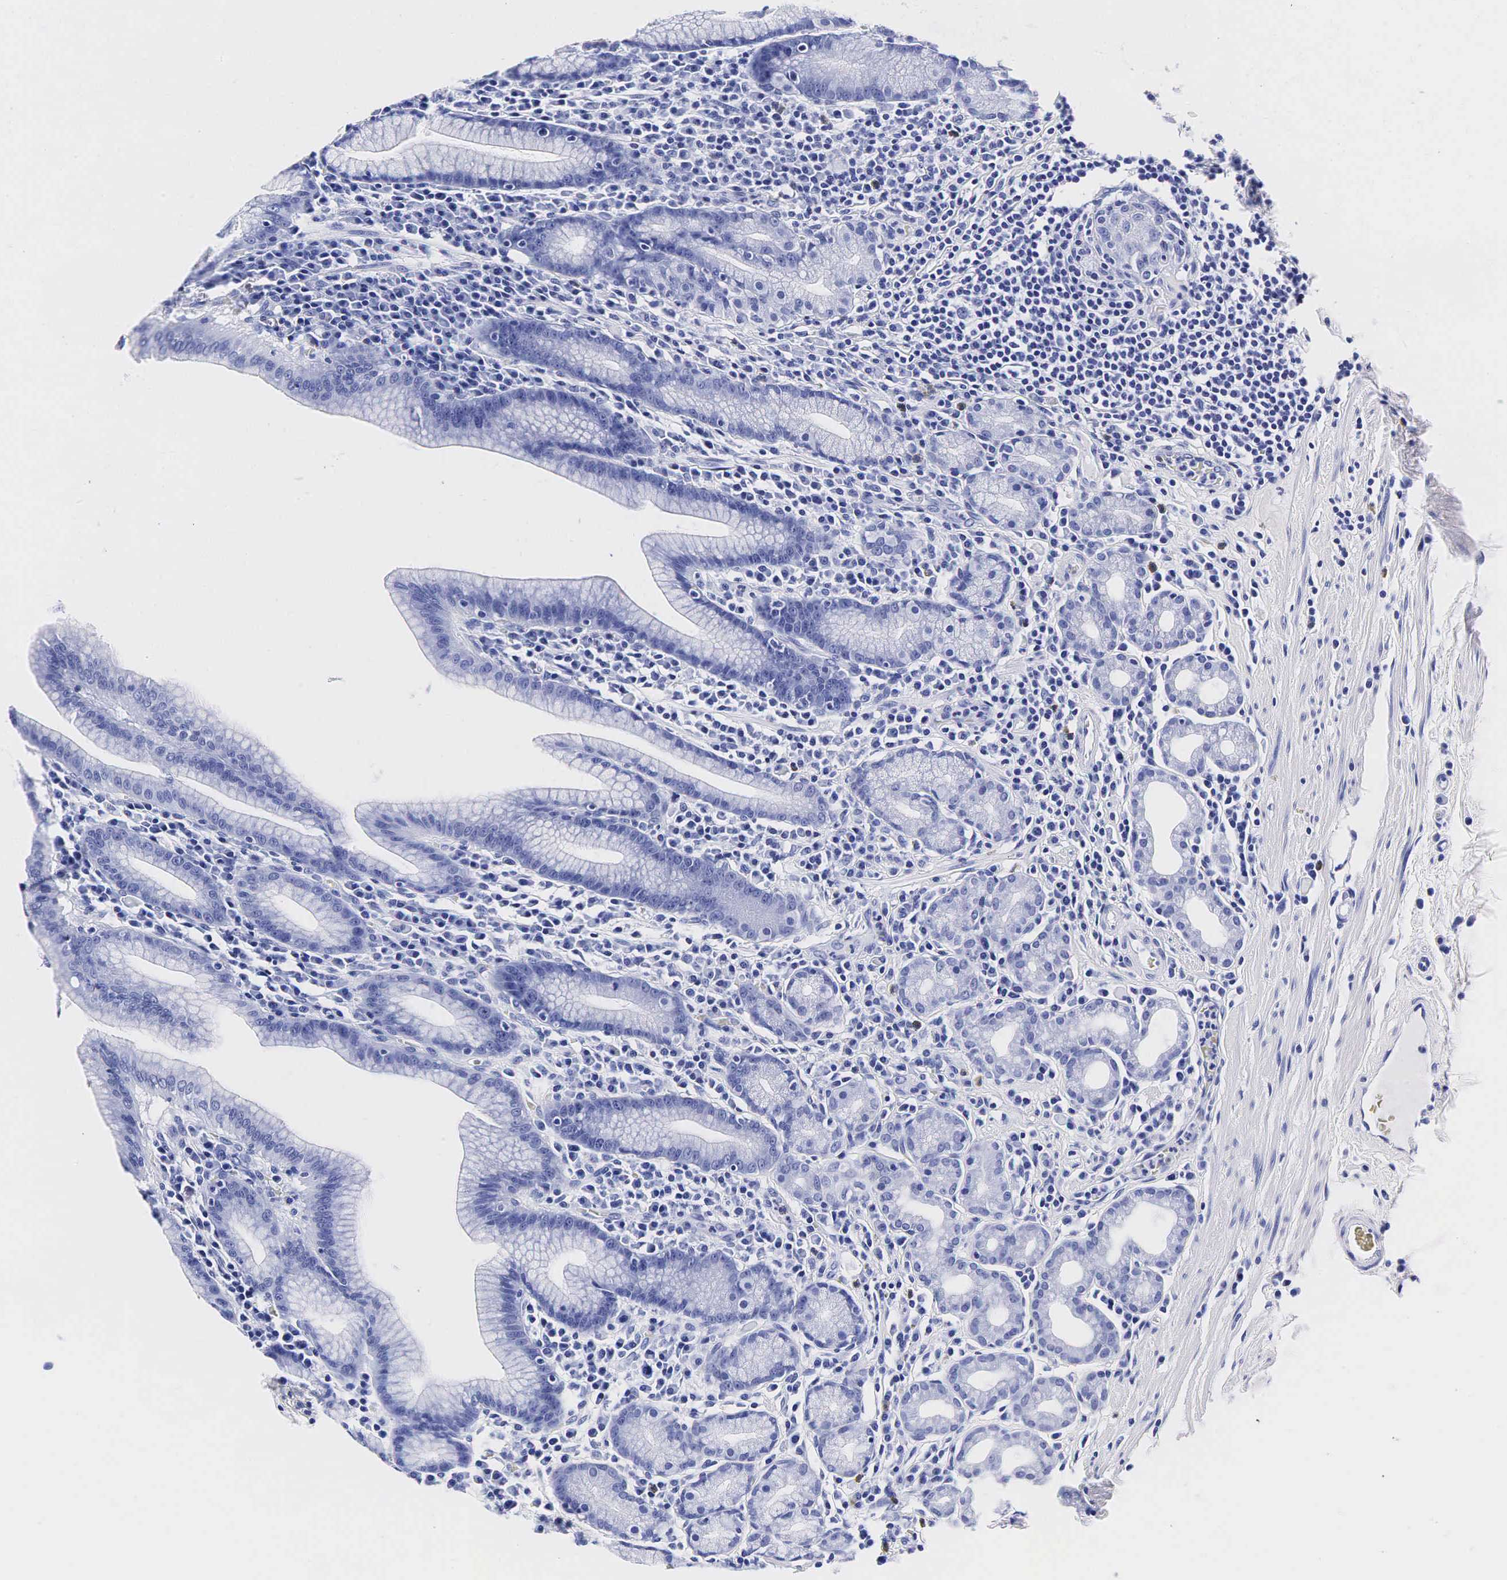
{"staining": {"intensity": "negative", "quantity": "none", "location": "none"}, "tissue": "stomach", "cell_type": "Glandular cells", "image_type": "normal", "snomed": [{"axis": "morphology", "description": "Normal tissue, NOS"}, {"axis": "topography", "description": "Stomach, lower"}], "caption": "This is a photomicrograph of immunohistochemistry staining of unremarkable stomach, which shows no positivity in glandular cells.", "gene": "ACP3", "patient": {"sex": "male", "age": 58}}